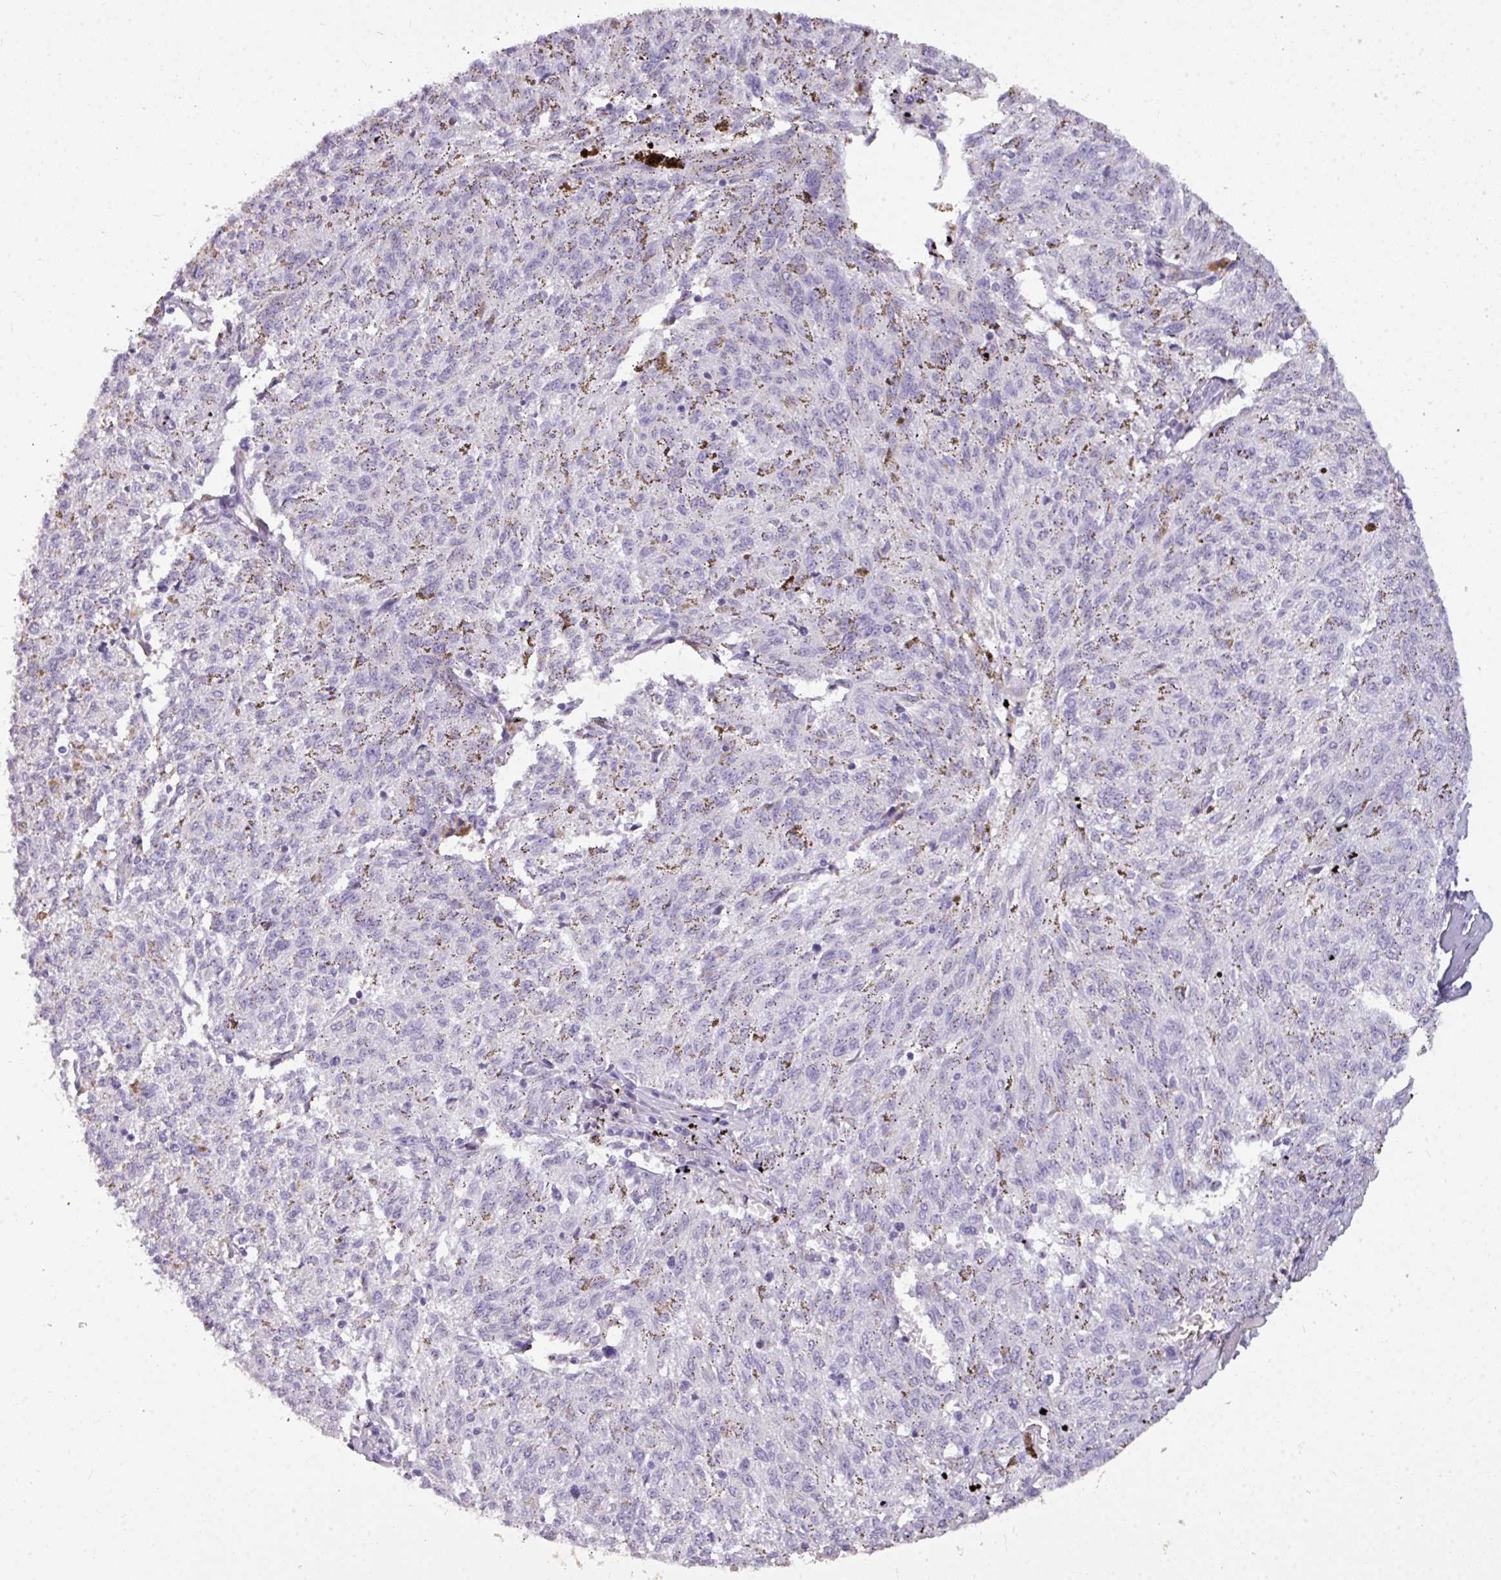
{"staining": {"intensity": "negative", "quantity": "none", "location": "none"}, "tissue": "melanoma", "cell_type": "Tumor cells", "image_type": "cancer", "snomed": [{"axis": "morphology", "description": "Malignant melanoma, NOS"}, {"axis": "topography", "description": "Skin"}], "caption": "IHC micrograph of melanoma stained for a protein (brown), which shows no expression in tumor cells. (Brightfield microscopy of DAB immunohistochemistry (IHC) at high magnification).", "gene": "TMEM91", "patient": {"sex": "female", "age": 72}}